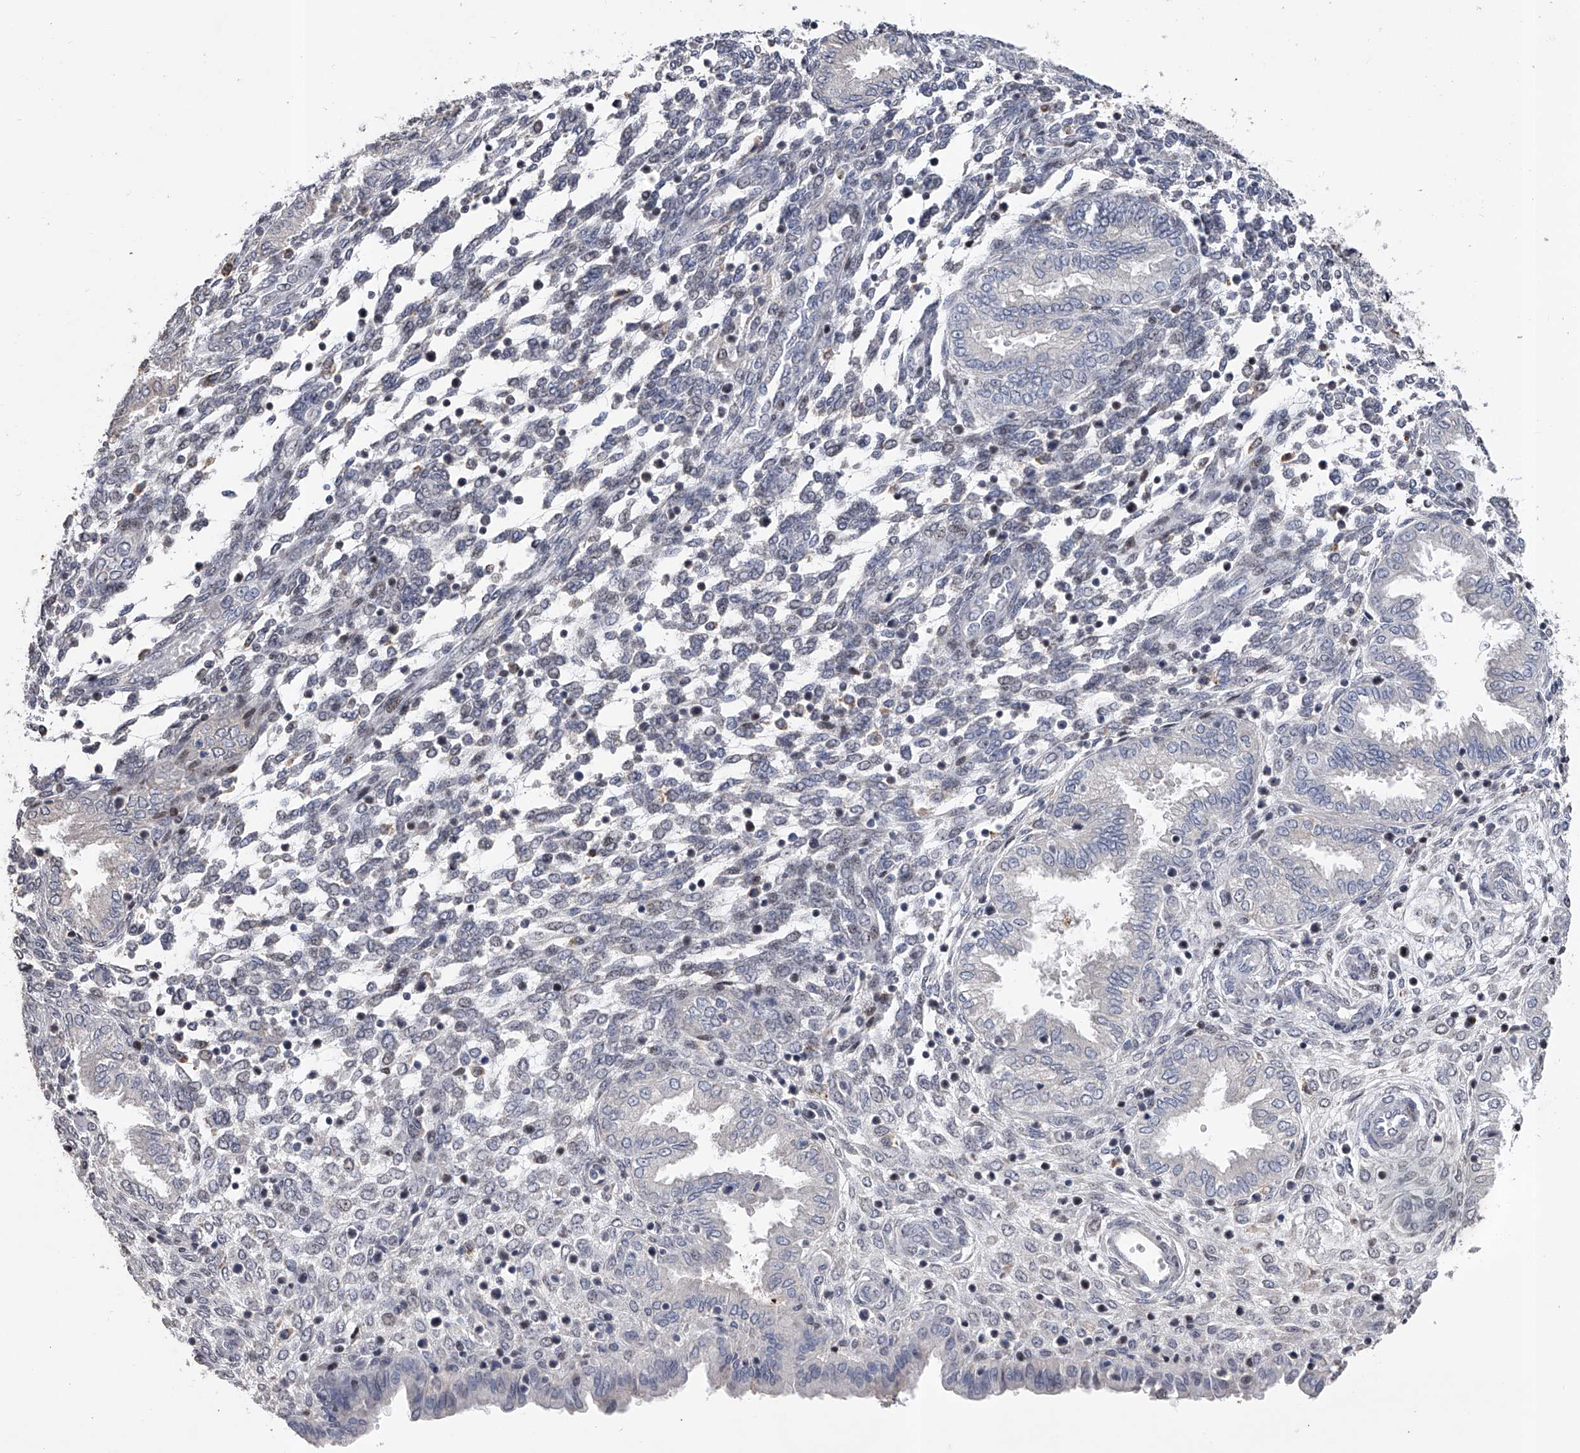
{"staining": {"intensity": "negative", "quantity": "none", "location": "none"}, "tissue": "endometrium", "cell_type": "Cells in endometrial stroma", "image_type": "normal", "snomed": [{"axis": "morphology", "description": "Normal tissue, NOS"}, {"axis": "topography", "description": "Endometrium"}], "caption": "Immunohistochemistry (IHC) histopathology image of normal endometrium stained for a protein (brown), which reveals no staining in cells in endometrial stroma.", "gene": "RWDD2A", "patient": {"sex": "female", "age": 33}}